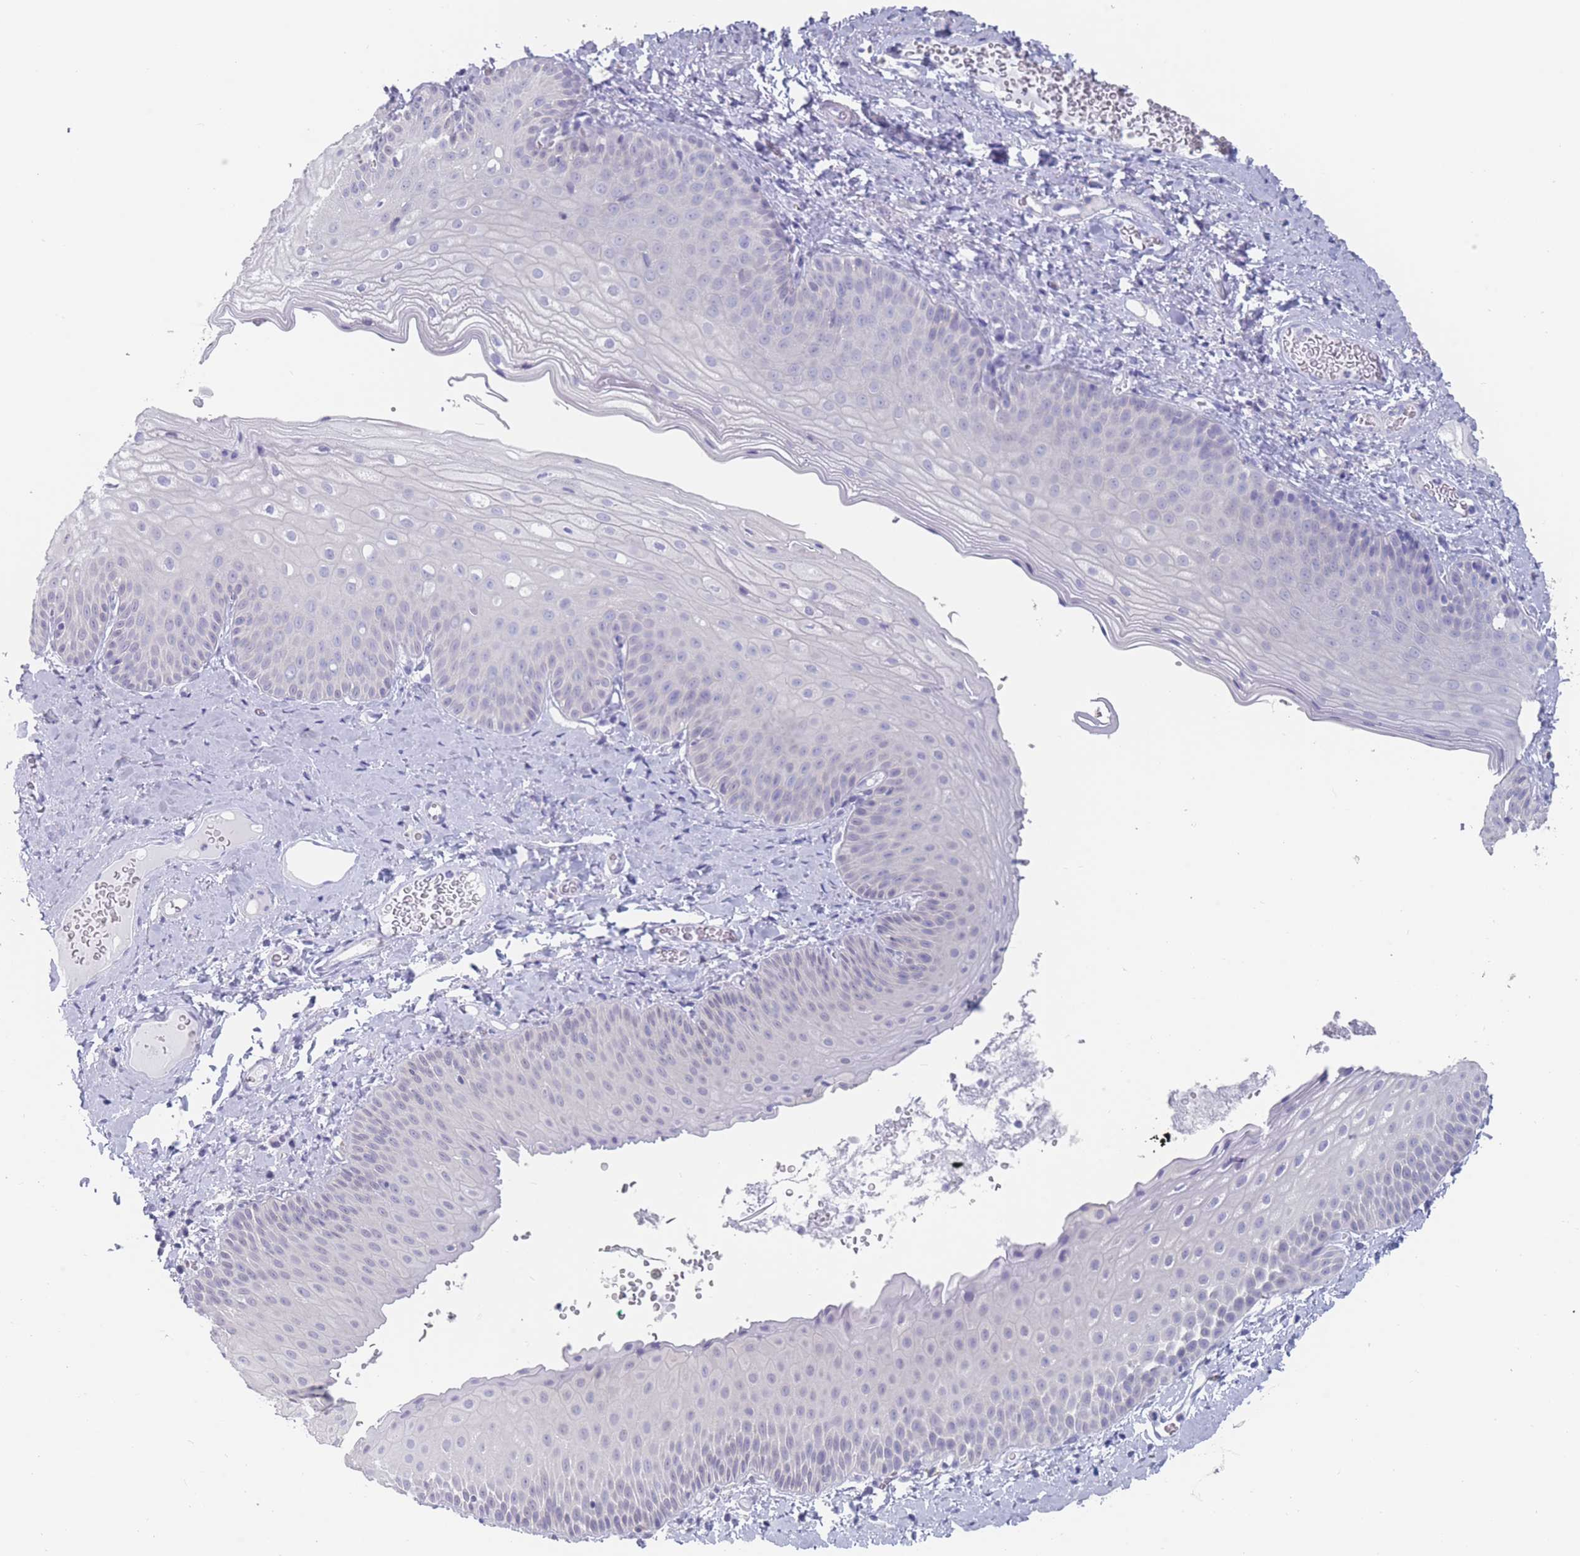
{"staining": {"intensity": "negative", "quantity": "none", "location": "none"}, "tissue": "skin", "cell_type": "Epidermal cells", "image_type": "normal", "snomed": [{"axis": "morphology", "description": "Normal tissue, NOS"}, {"axis": "morphology", "description": "Hemorrhoids"}, {"axis": "morphology", "description": "Inflammation, NOS"}, {"axis": "topography", "description": "Anal"}], "caption": "Human skin stained for a protein using immunohistochemistry exhibits no staining in epidermal cells.", "gene": "CYP51A1", "patient": {"sex": "male", "age": 60}}